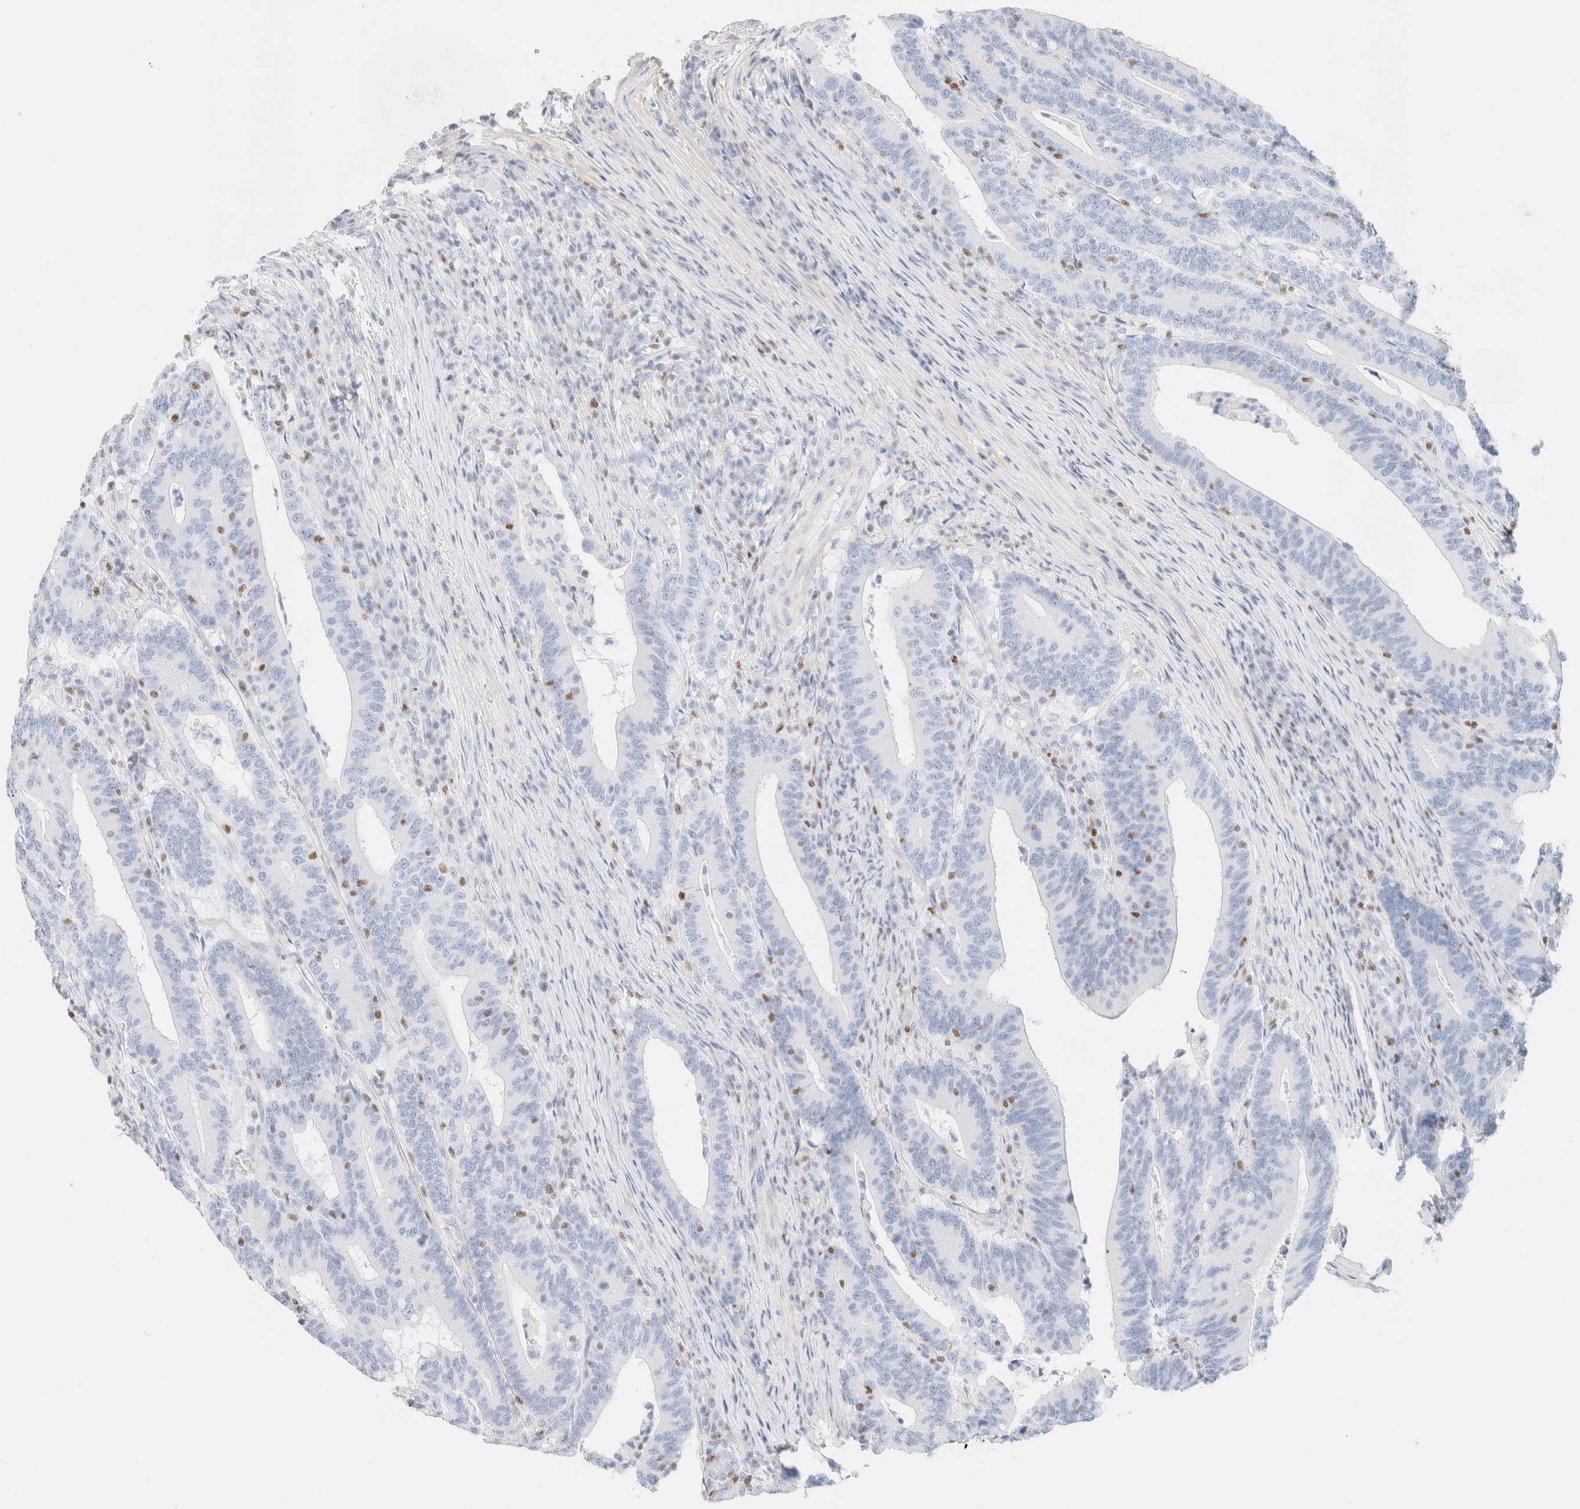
{"staining": {"intensity": "negative", "quantity": "none", "location": "none"}, "tissue": "colorectal cancer", "cell_type": "Tumor cells", "image_type": "cancer", "snomed": [{"axis": "morphology", "description": "Adenocarcinoma, NOS"}, {"axis": "topography", "description": "Colon"}], "caption": "Immunohistochemical staining of adenocarcinoma (colorectal) exhibits no significant expression in tumor cells. (Brightfield microscopy of DAB (3,3'-diaminobenzidine) immunohistochemistry (IHC) at high magnification).", "gene": "IKZF3", "patient": {"sex": "female", "age": 66}}